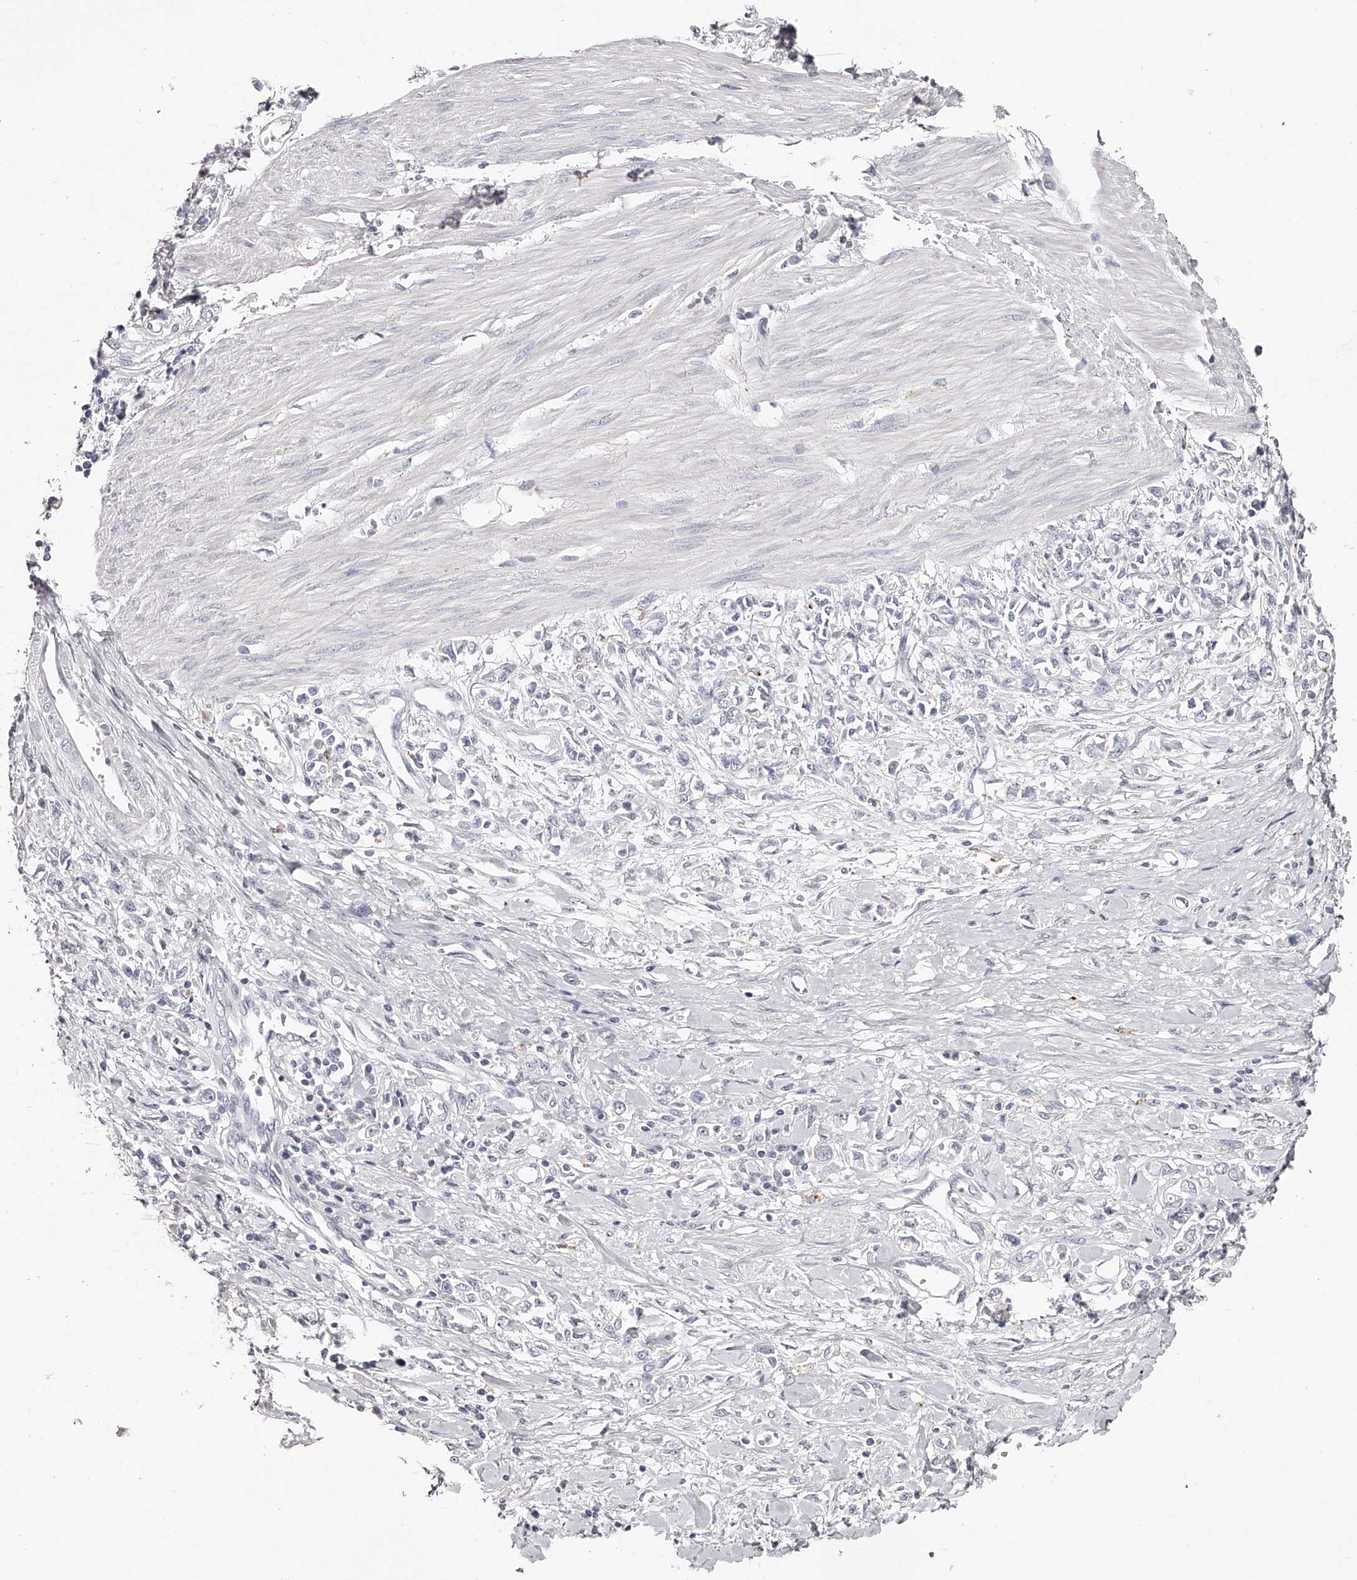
{"staining": {"intensity": "negative", "quantity": "none", "location": "none"}, "tissue": "stomach cancer", "cell_type": "Tumor cells", "image_type": "cancer", "snomed": [{"axis": "morphology", "description": "Adenocarcinoma, NOS"}, {"axis": "topography", "description": "Stomach"}], "caption": "Immunohistochemical staining of human stomach adenocarcinoma displays no significant positivity in tumor cells. (Immunohistochemistry (ihc), brightfield microscopy, high magnification).", "gene": "SLC35D3", "patient": {"sex": "female", "age": 76}}